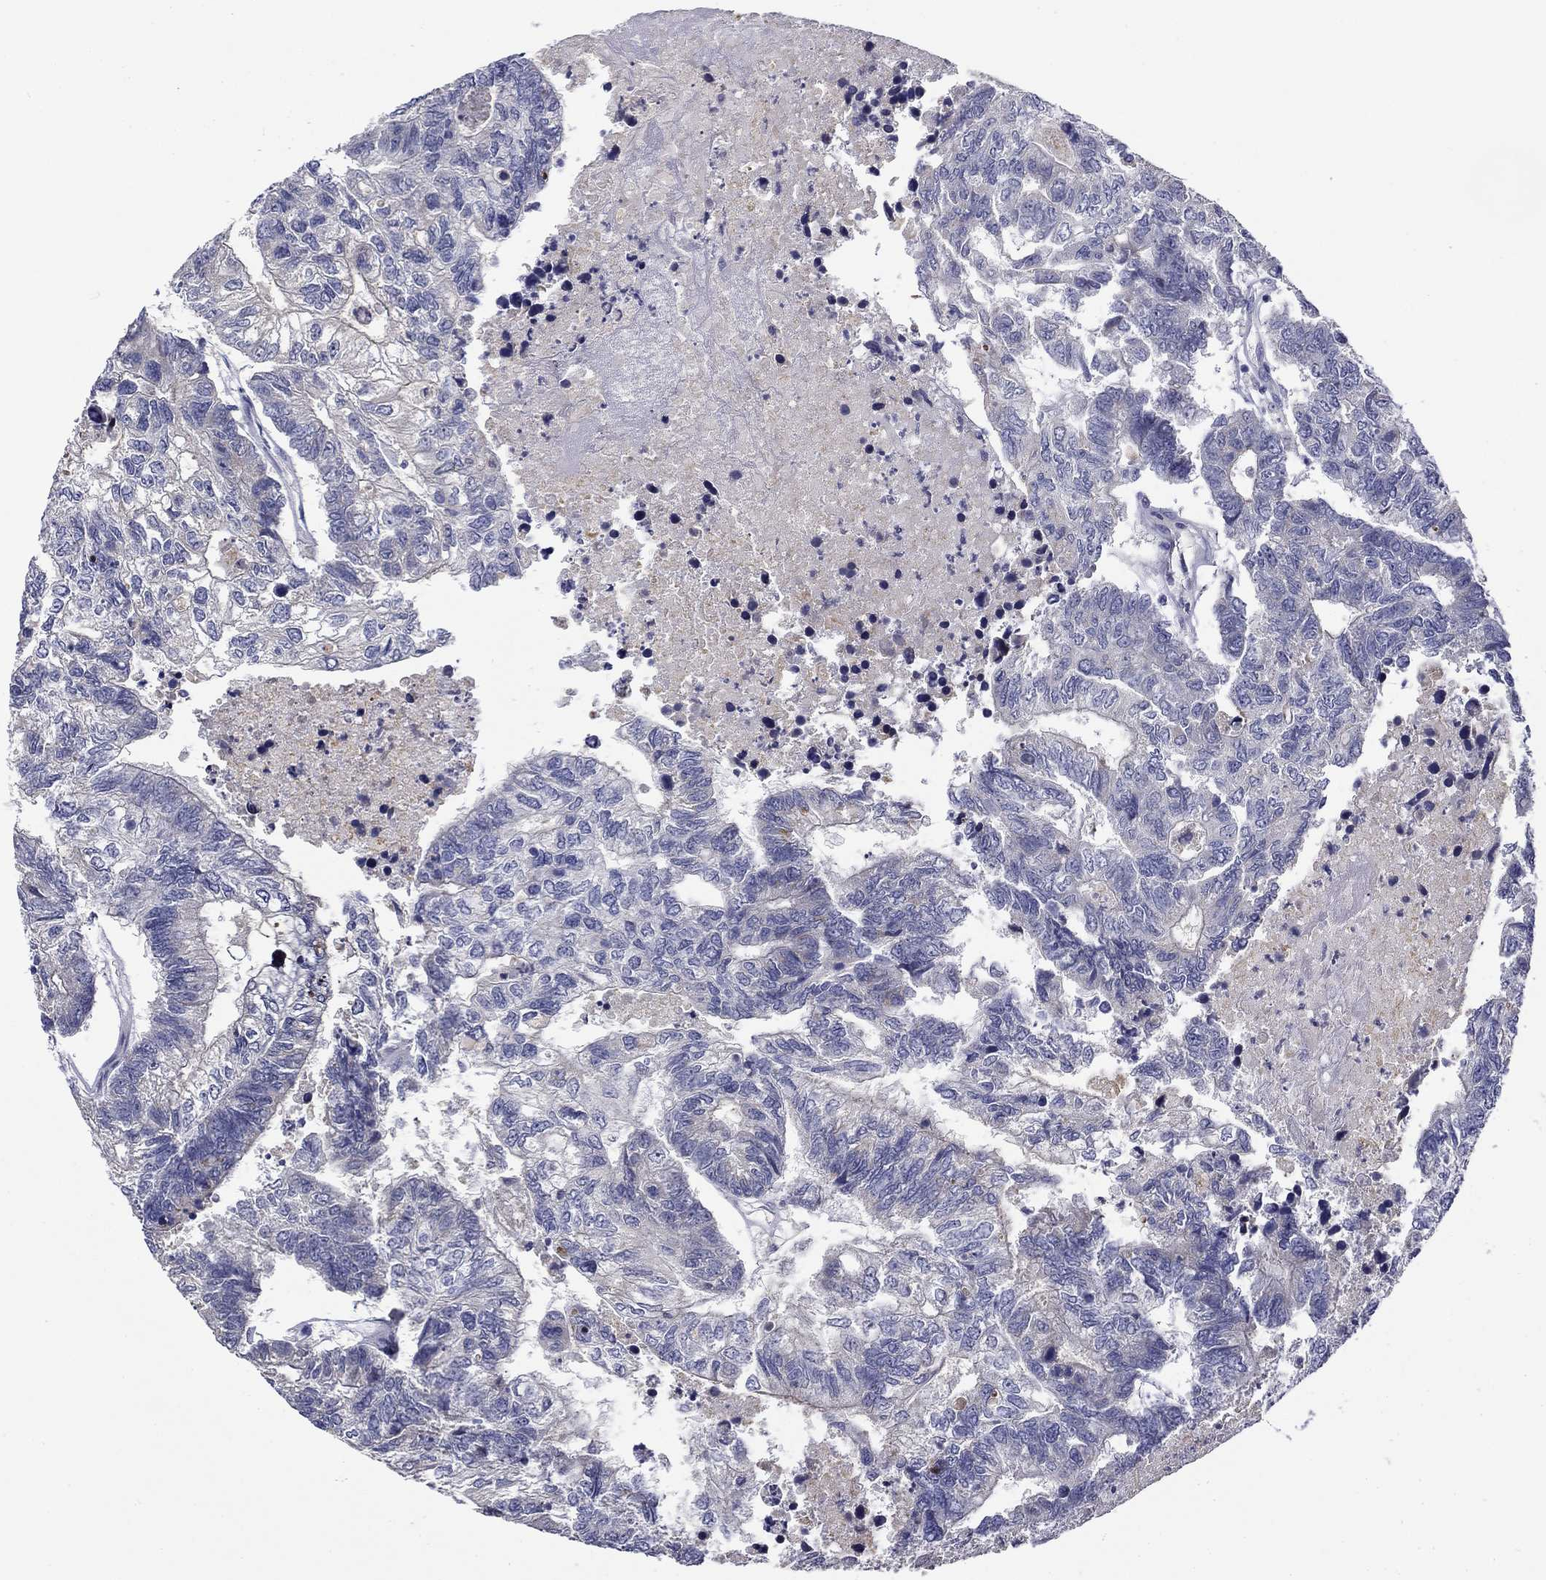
{"staining": {"intensity": "negative", "quantity": "none", "location": "none"}, "tissue": "colorectal cancer", "cell_type": "Tumor cells", "image_type": "cancer", "snomed": [{"axis": "morphology", "description": "Adenocarcinoma, NOS"}, {"axis": "topography", "description": "Colon"}], "caption": "High power microscopy histopathology image of an immunohistochemistry photomicrograph of colorectal cancer, revealing no significant expression in tumor cells.", "gene": "SPATA7", "patient": {"sex": "female", "age": 48}}